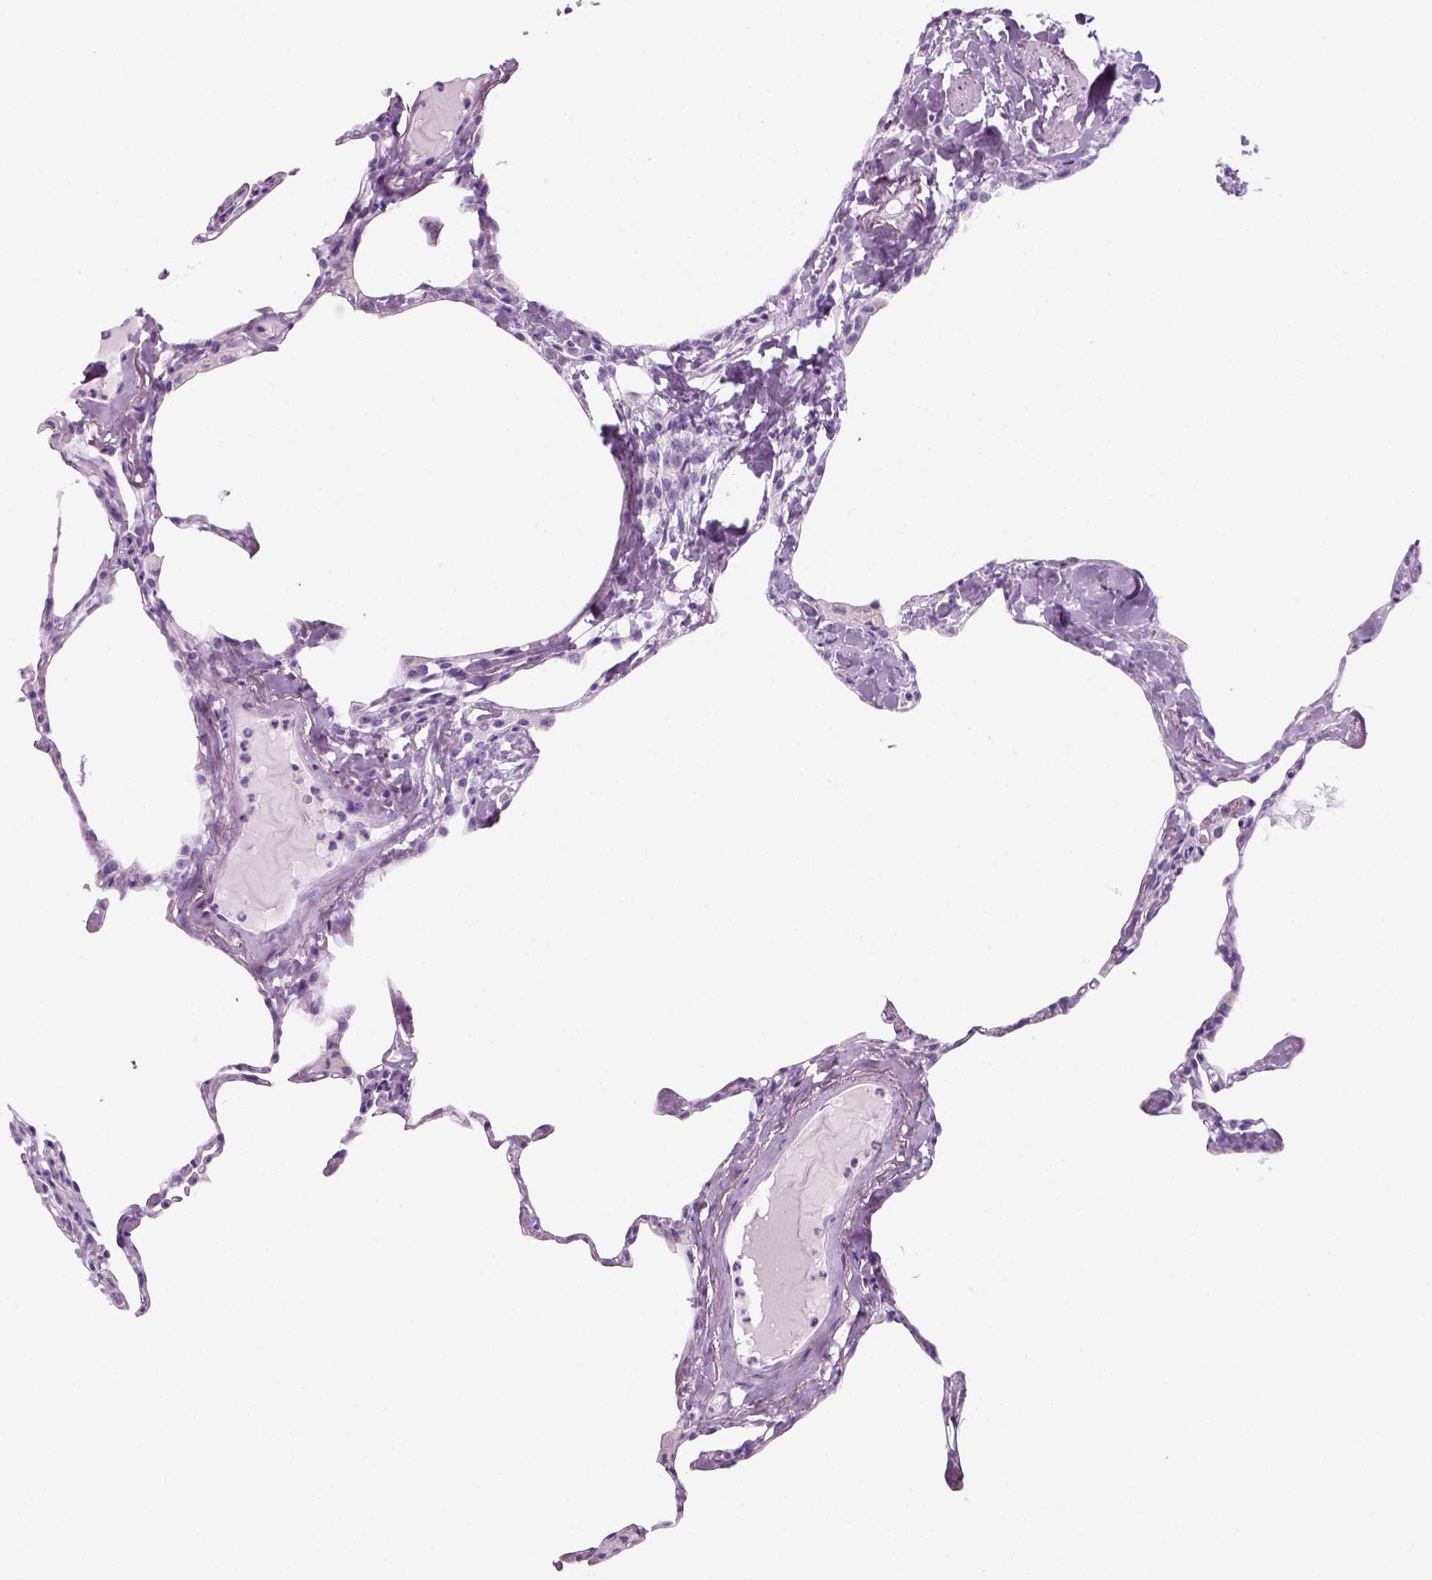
{"staining": {"intensity": "negative", "quantity": "none", "location": "none"}, "tissue": "lung", "cell_type": "Alveolar cells", "image_type": "normal", "snomed": [{"axis": "morphology", "description": "Normal tissue, NOS"}, {"axis": "topography", "description": "Lung"}], "caption": "Immunohistochemistry of normal human lung displays no expression in alveolar cells. (Immunohistochemistry (ihc), brightfield microscopy, high magnification).", "gene": "KRTAP11", "patient": {"sex": "male", "age": 65}}